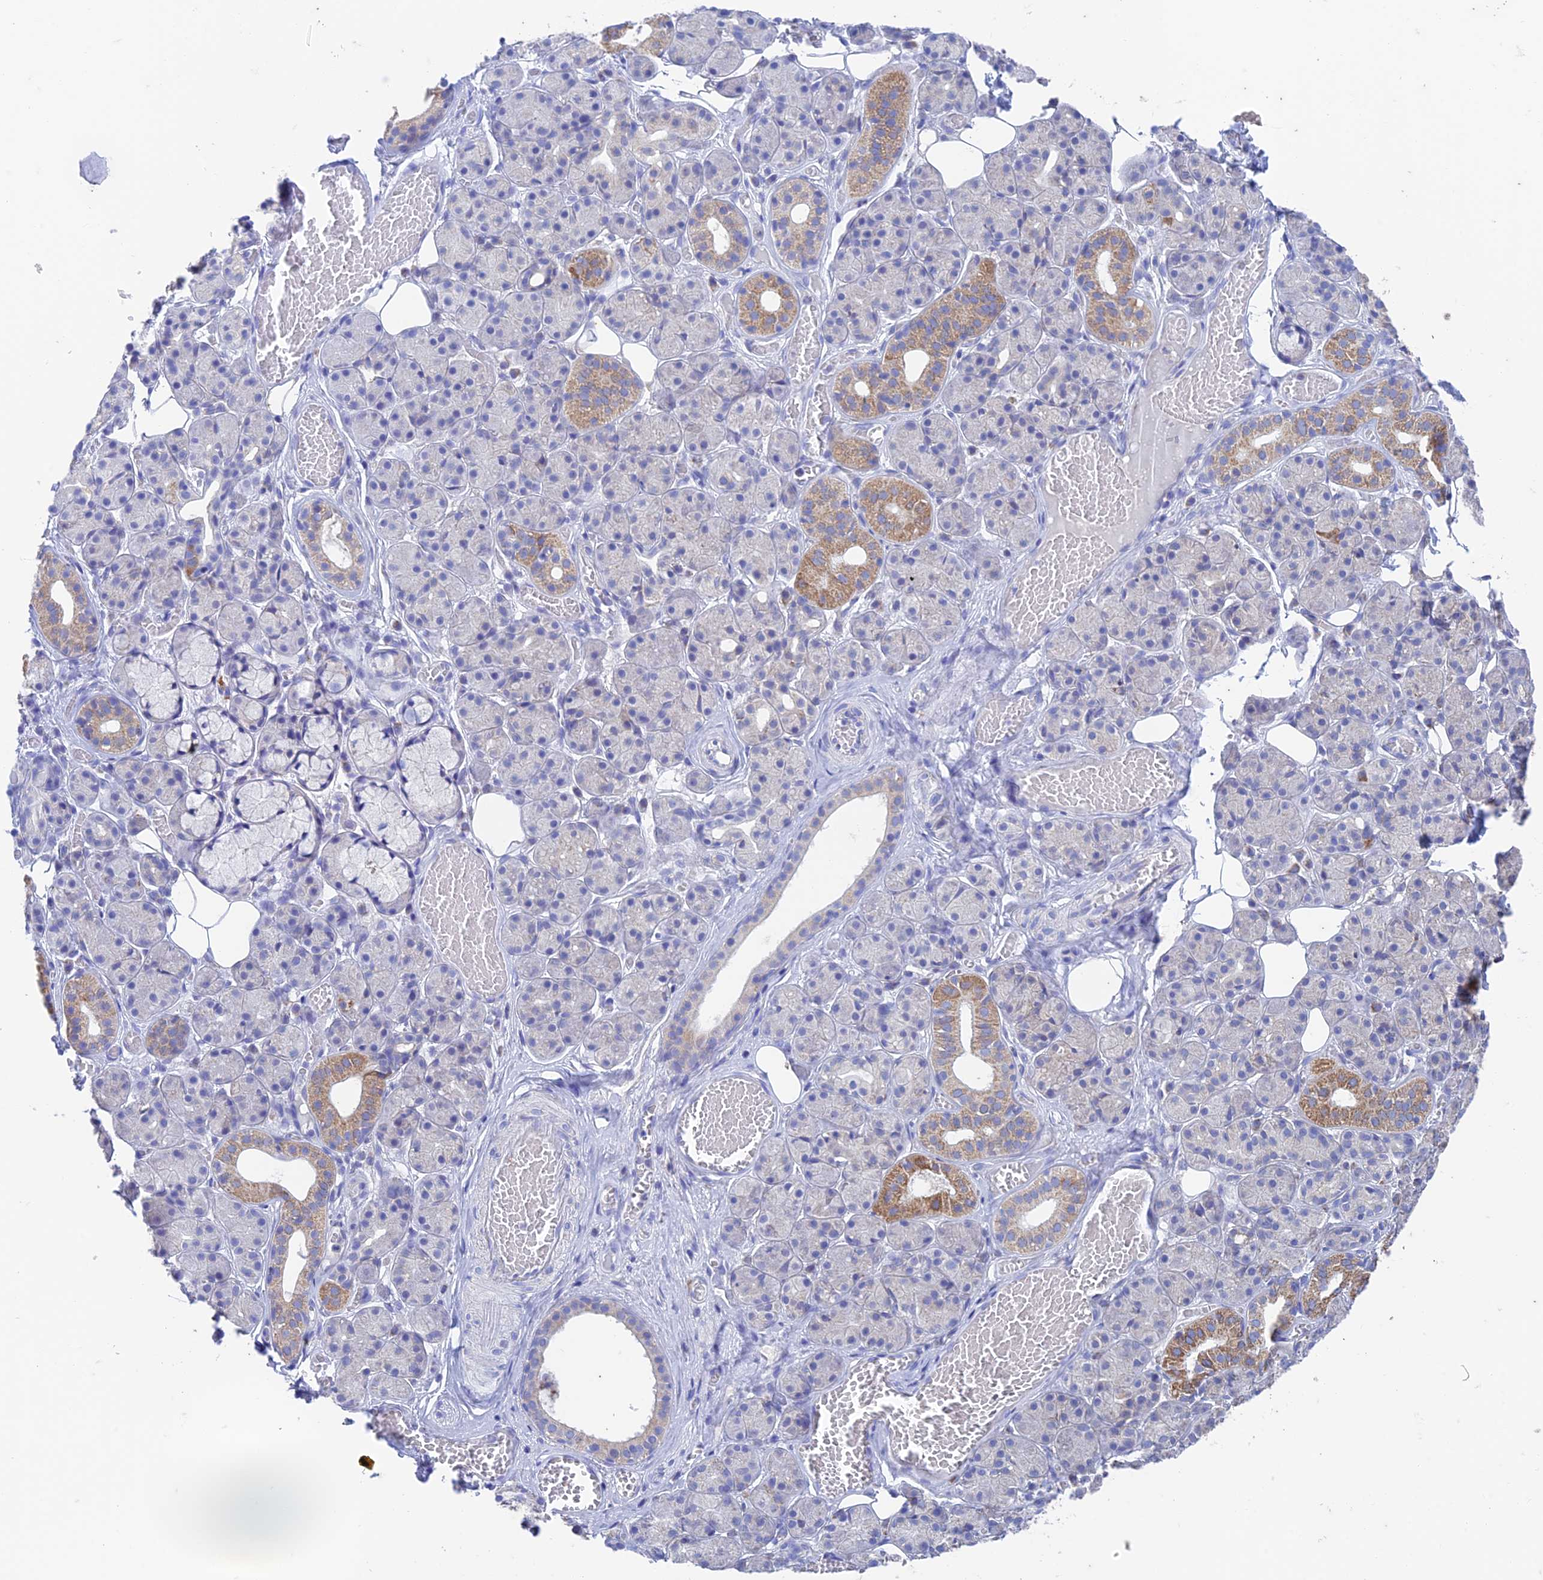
{"staining": {"intensity": "strong", "quantity": "<25%", "location": "cytoplasmic/membranous"}, "tissue": "salivary gland", "cell_type": "Glandular cells", "image_type": "normal", "snomed": [{"axis": "morphology", "description": "Normal tissue, NOS"}, {"axis": "topography", "description": "Salivary gland"}], "caption": "DAB (3,3'-diaminobenzidine) immunohistochemical staining of unremarkable salivary gland exhibits strong cytoplasmic/membranous protein positivity in about <25% of glandular cells.", "gene": "ZNF181", "patient": {"sex": "male", "age": 63}}